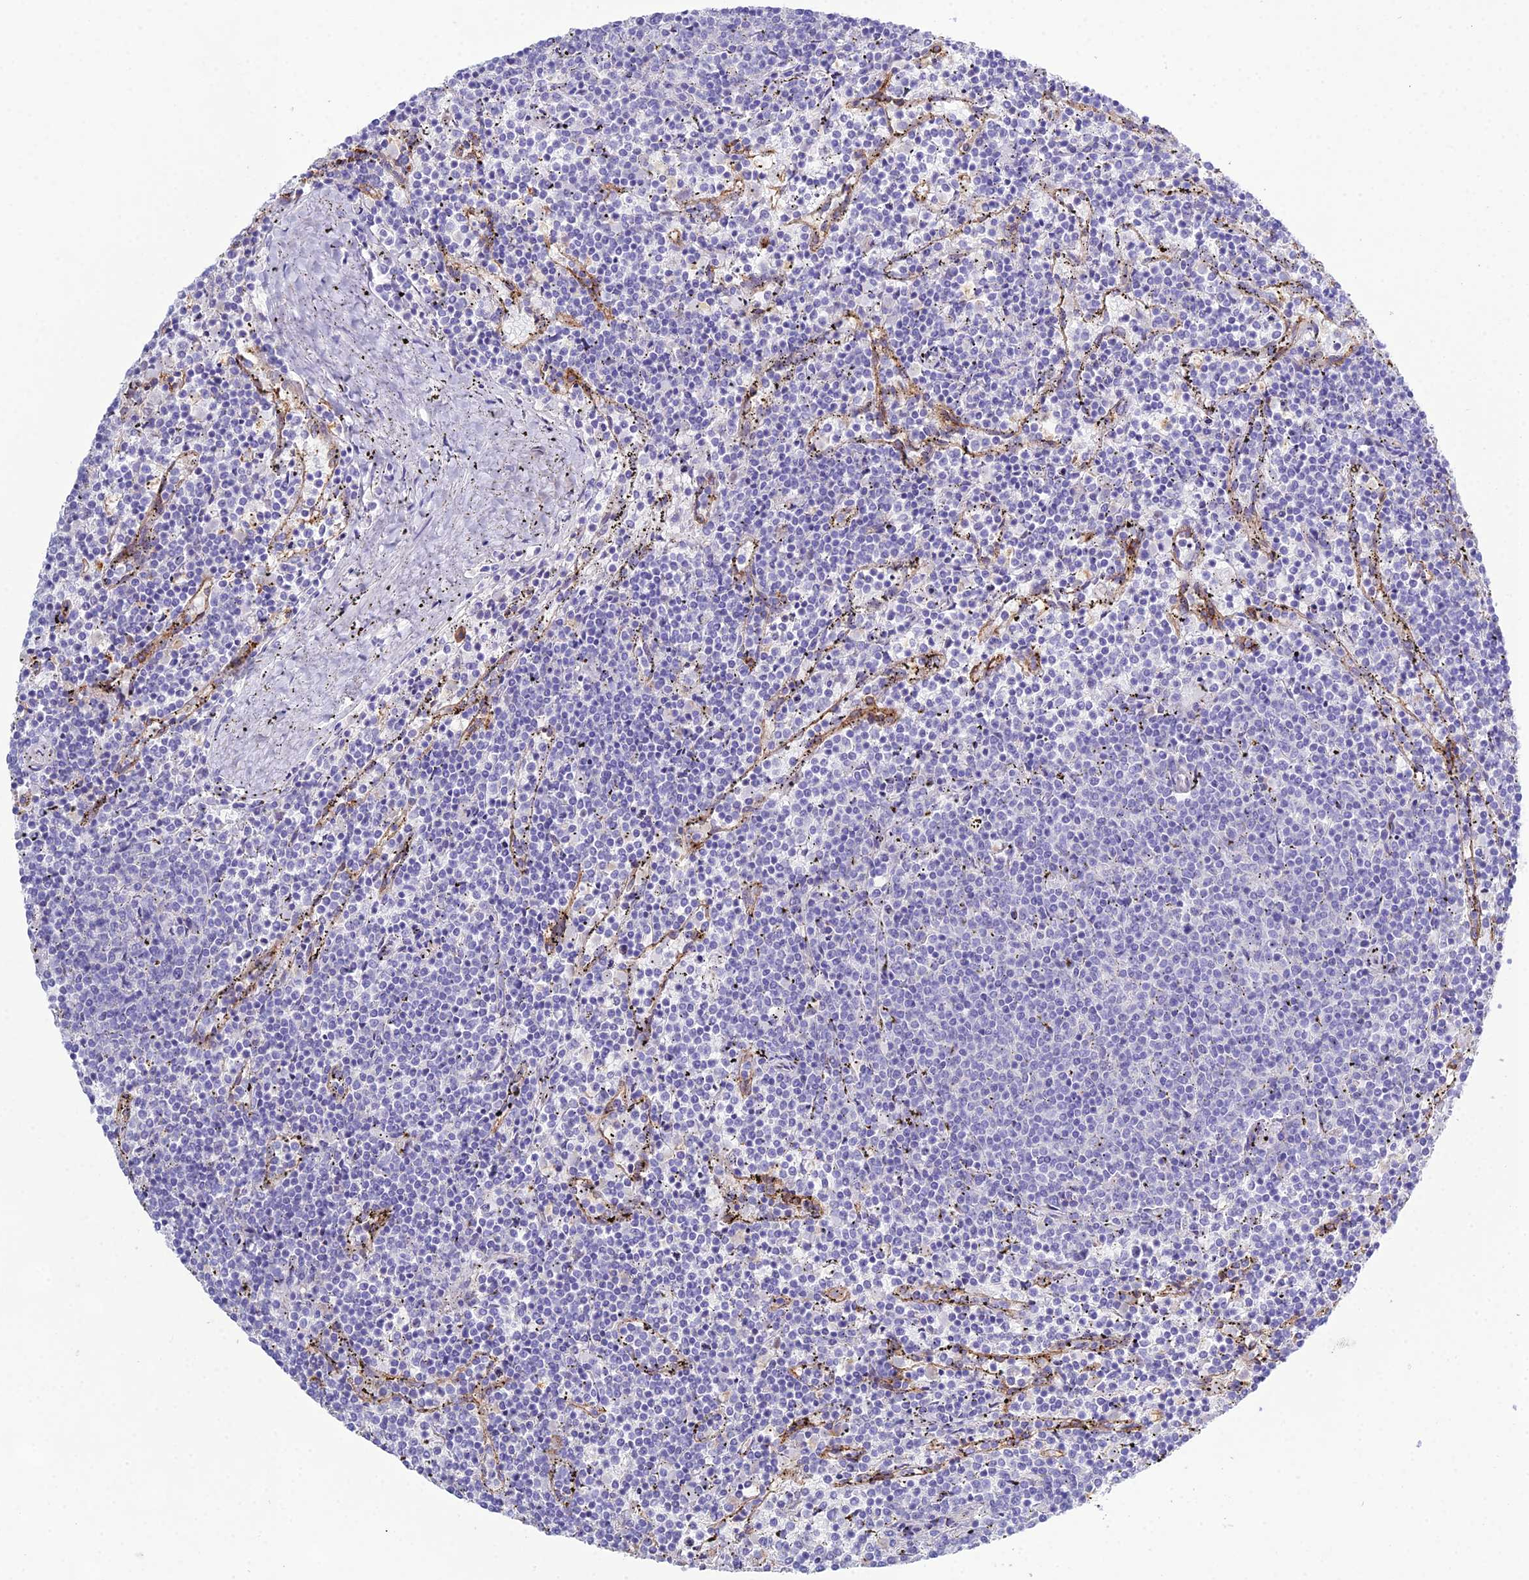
{"staining": {"intensity": "negative", "quantity": "none", "location": "none"}, "tissue": "lymphoma", "cell_type": "Tumor cells", "image_type": "cancer", "snomed": [{"axis": "morphology", "description": "Malignant lymphoma, non-Hodgkin's type, Low grade"}, {"axis": "topography", "description": "Spleen"}], "caption": "An image of lymphoma stained for a protein displays no brown staining in tumor cells.", "gene": "OR1Q1", "patient": {"sex": "female", "age": 50}}